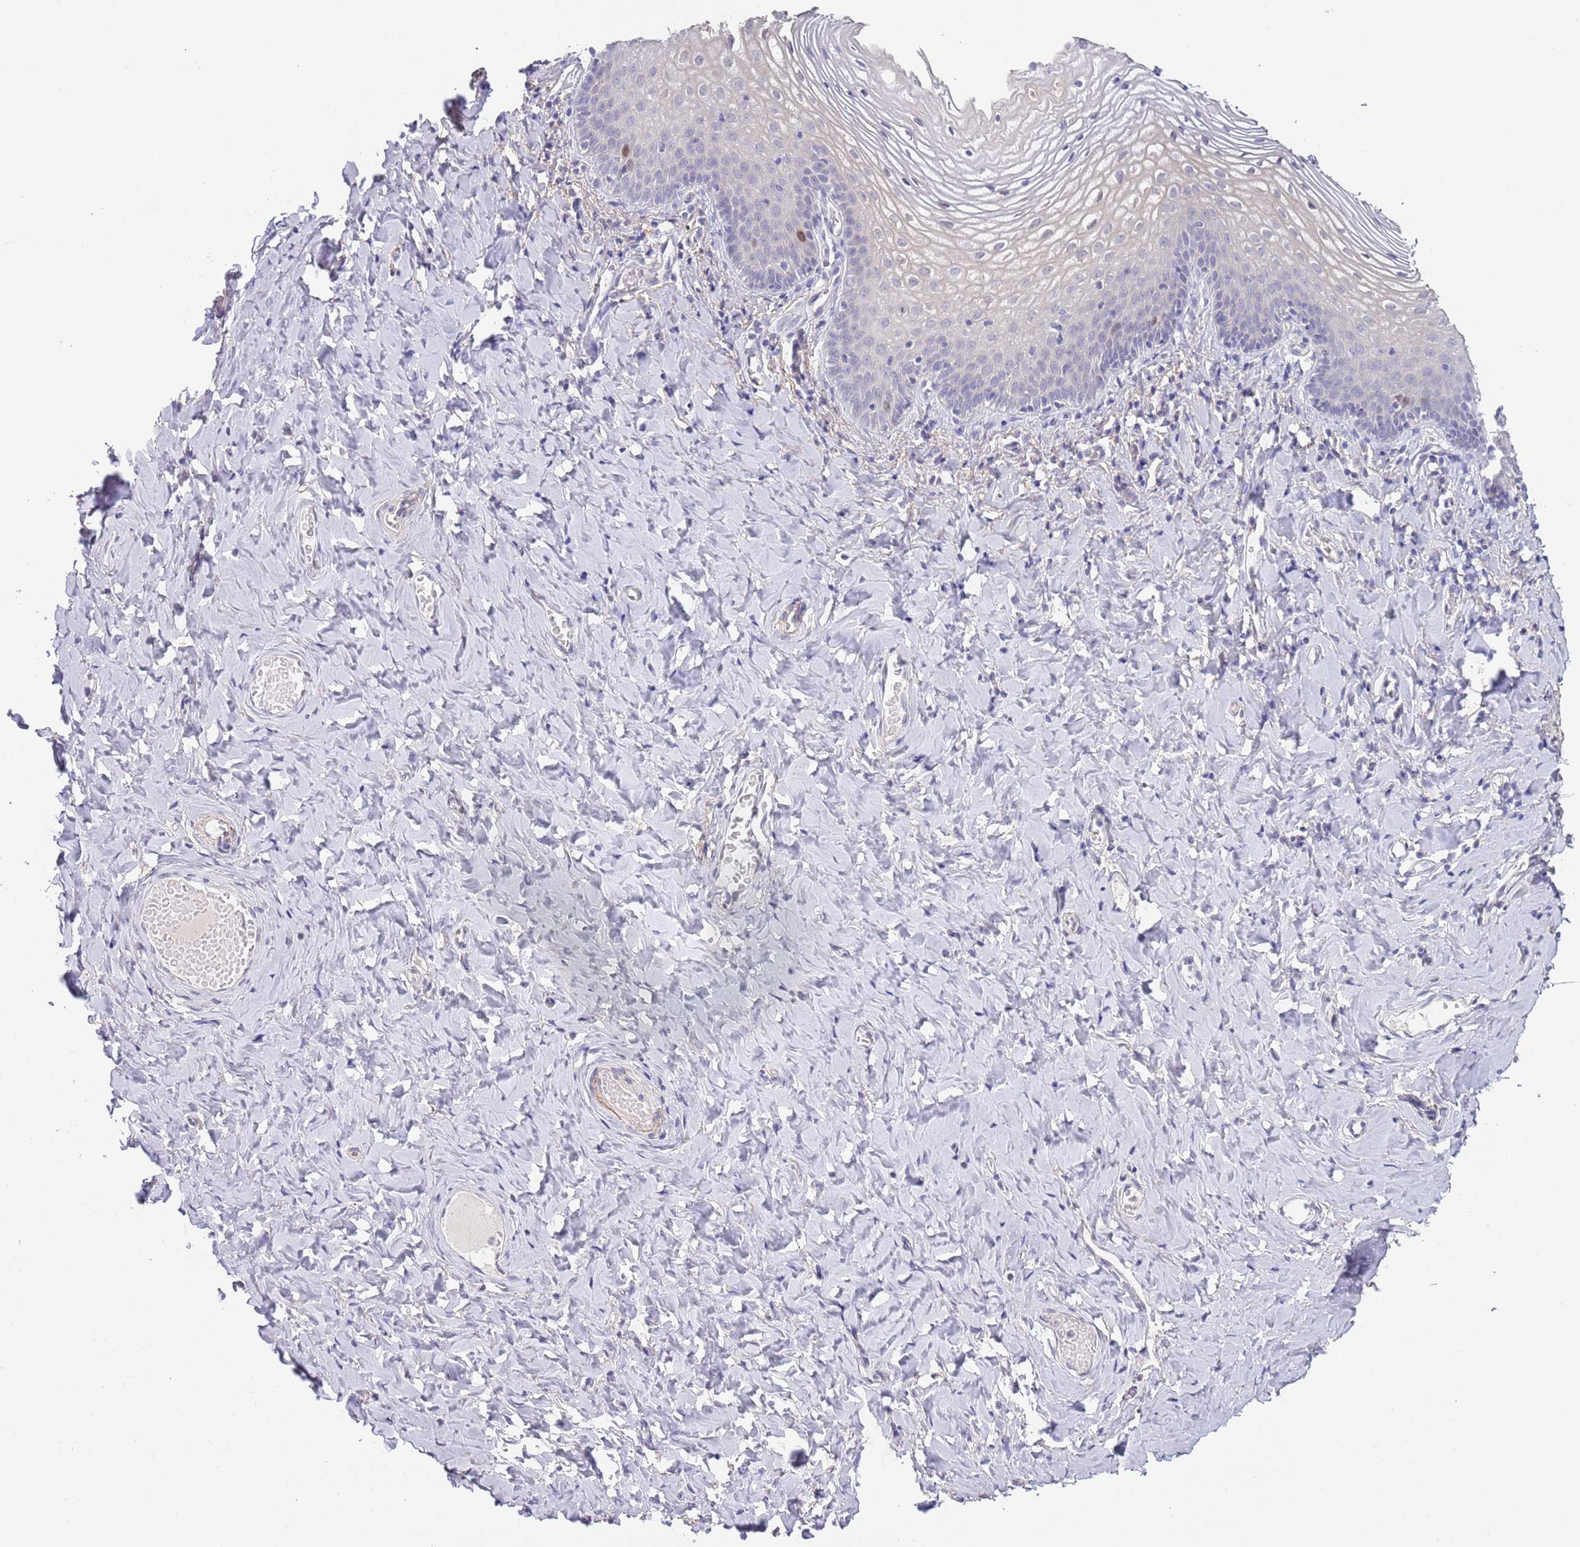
{"staining": {"intensity": "moderate", "quantity": "<25%", "location": "nuclear"}, "tissue": "vagina", "cell_type": "Squamous epithelial cells", "image_type": "normal", "snomed": [{"axis": "morphology", "description": "Normal tissue, NOS"}, {"axis": "topography", "description": "Vagina"}], "caption": "Immunohistochemistry (IHC) of benign human vagina reveals low levels of moderate nuclear positivity in about <25% of squamous epithelial cells.", "gene": "PIMREG", "patient": {"sex": "female", "age": 60}}